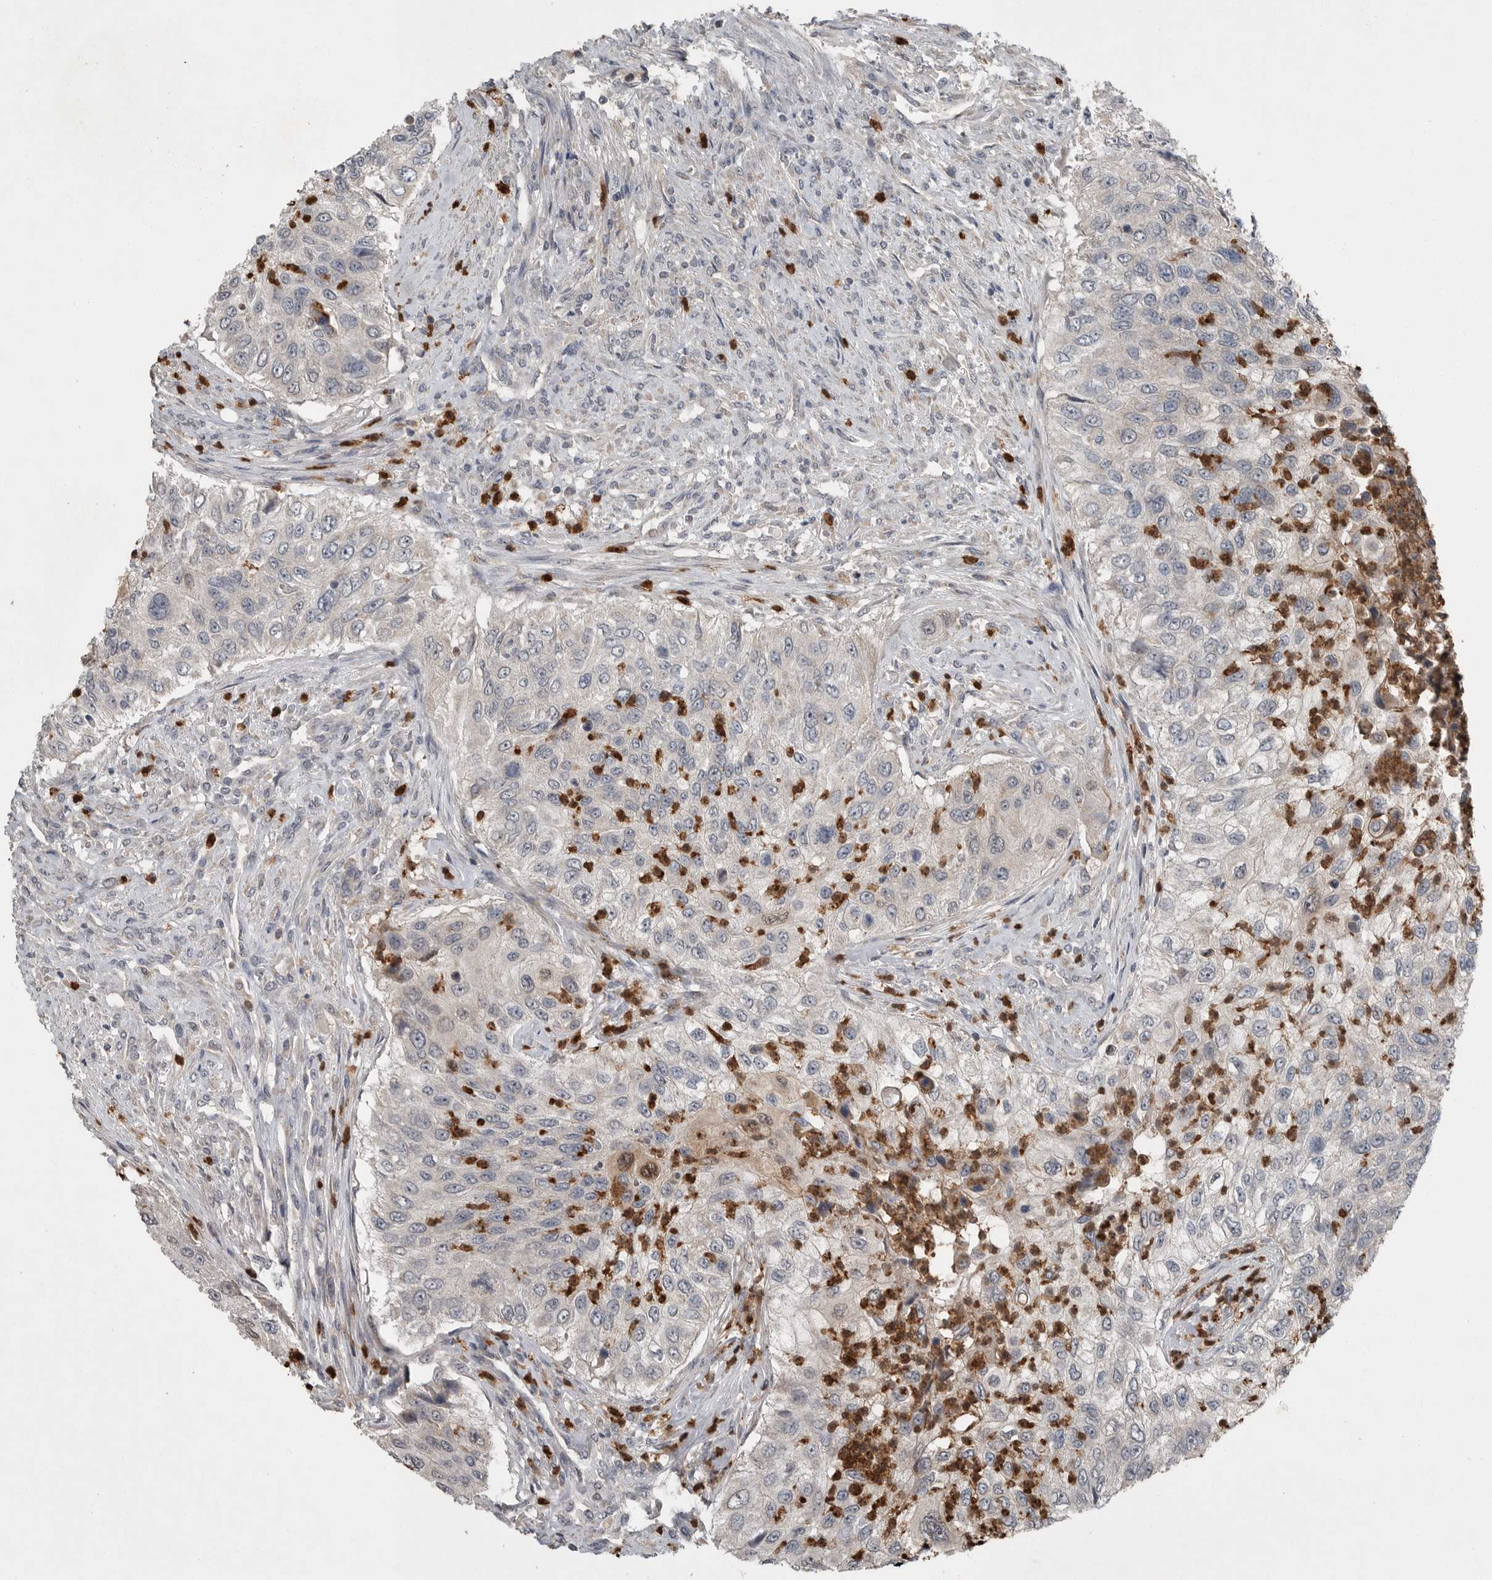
{"staining": {"intensity": "negative", "quantity": "none", "location": "none"}, "tissue": "urothelial cancer", "cell_type": "Tumor cells", "image_type": "cancer", "snomed": [{"axis": "morphology", "description": "Urothelial carcinoma, High grade"}, {"axis": "topography", "description": "Urinary bladder"}], "caption": "A photomicrograph of urothelial carcinoma (high-grade) stained for a protein displays no brown staining in tumor cells.", "gene": "SCP2", "patient": {"sex": "female", "age": 60}}